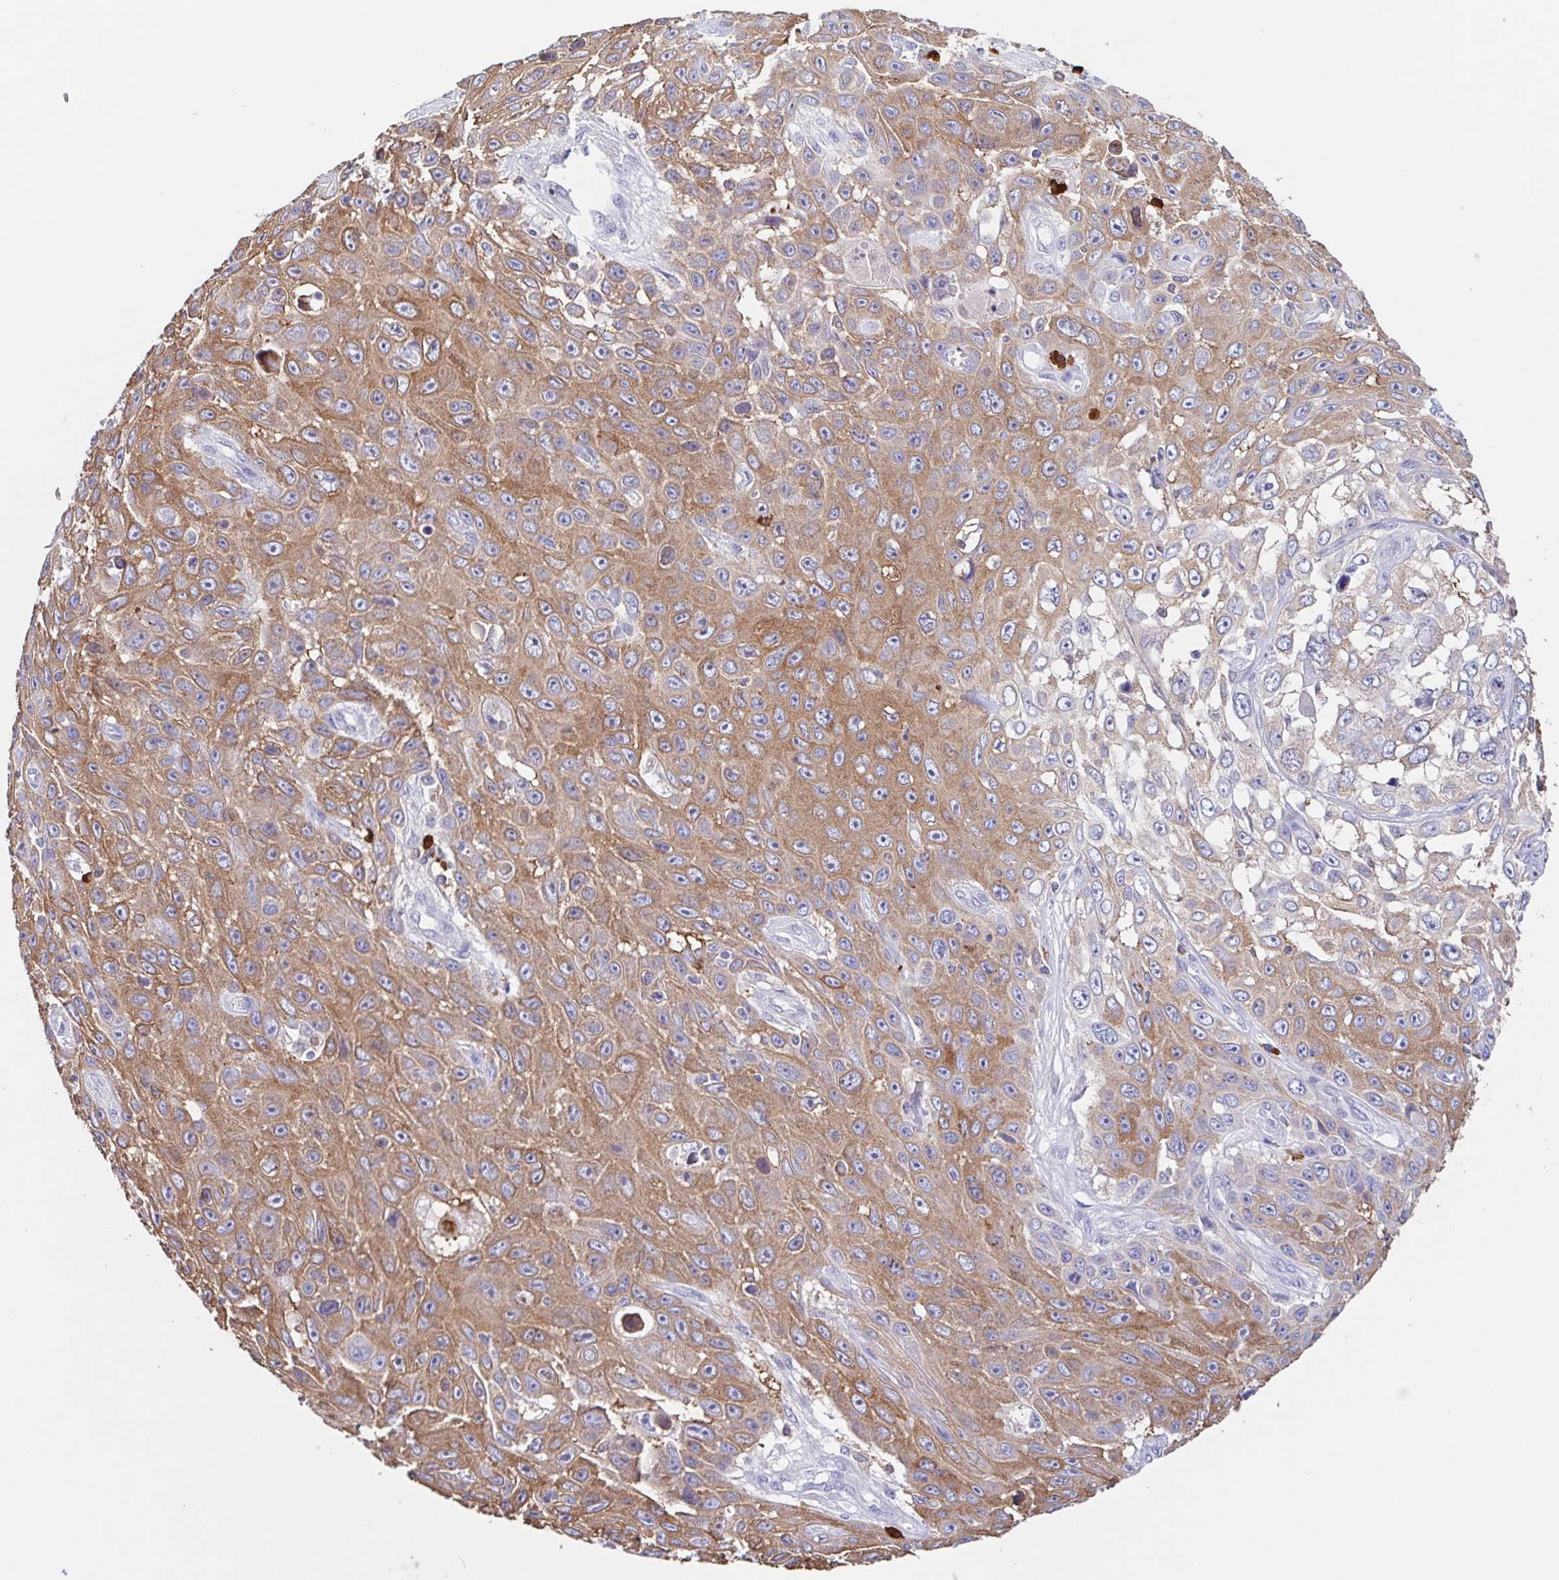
{"staining": {"intensity": "moderate", "quantity": ">75%", "location": "cytoplasmic/membranous"}, "tissue": "skin cancer", "cell_type": "Tumor cells", "image_type": "cancer", "snomed": [{"axis": "morphology", "description": "Squamous cell carcinoma, NOS"}, {"axis": "topography", "description": "Skin"}], "caption": "Immunohistochemistry staining of skin cancer, which displays medium levels of moderate cytoplasmic/membranous expression in about >75% of tumor cells indicating moderate cytoplasmic/membranous protein staining. The staining was performed using DAB (brown) for protein detection and nuclei were counterstained in hematoxylin (blue).", "gene": "TPD52", "patient": {"sex": "male", "age": 82}}